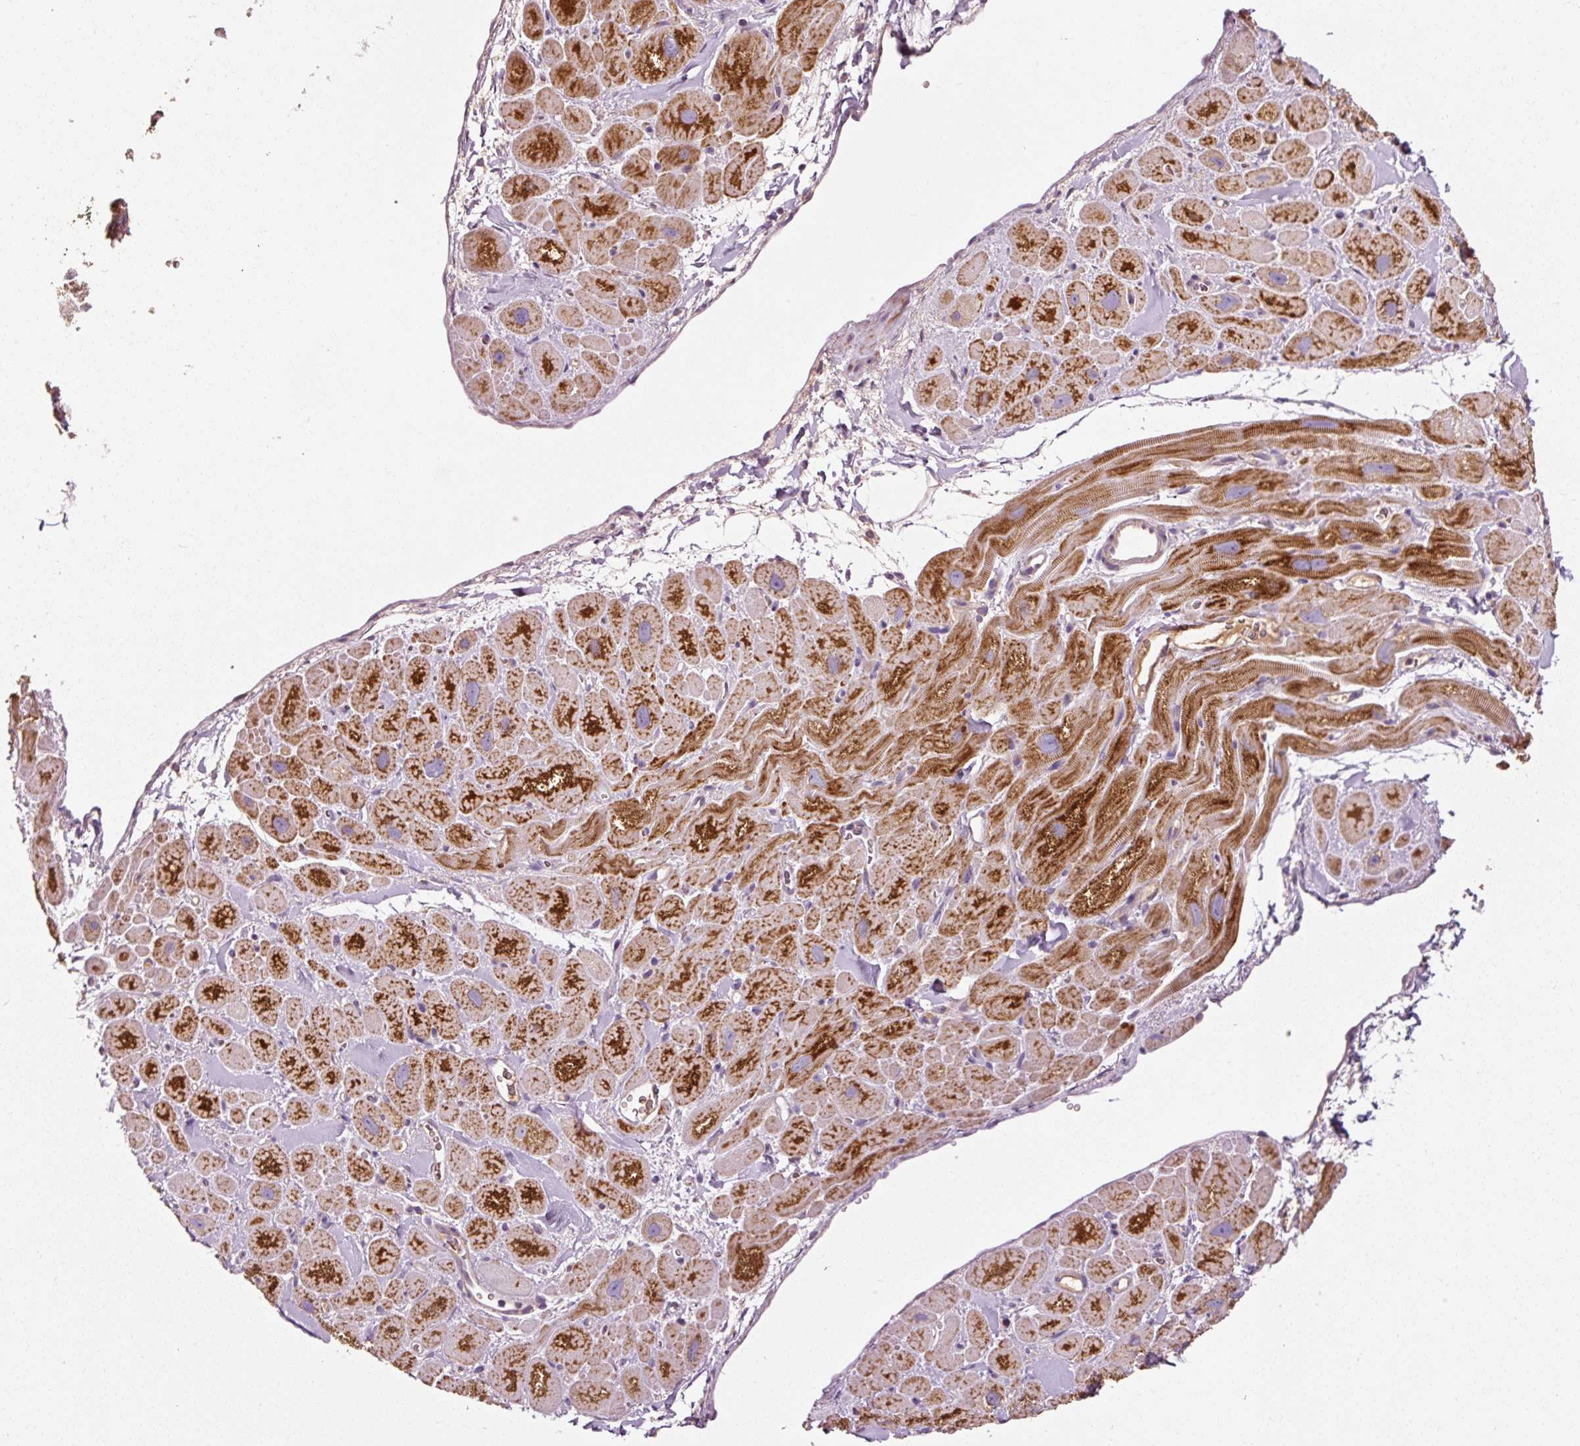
{"staining": {"intensity": "strong", "quantity": ">75%", "location": "cytoplasmic/membranous"}, "tissue": "heart muscle", "cell_type": "Cardiomyocytes", "image_type": "normal", "snomed": [{"axis": "morphology", "description": "Normal tissue, NOS"}, {"axis": "topography", "description": "Heart"}], "caption": "Protein expression analysis of benign human heart muscle reveals strong cytoplasmic/membranous expression in about >75% of cardiomyocytes.", "gene": "NDUFB4", "patient": {"sex": "male", "age": 49}}